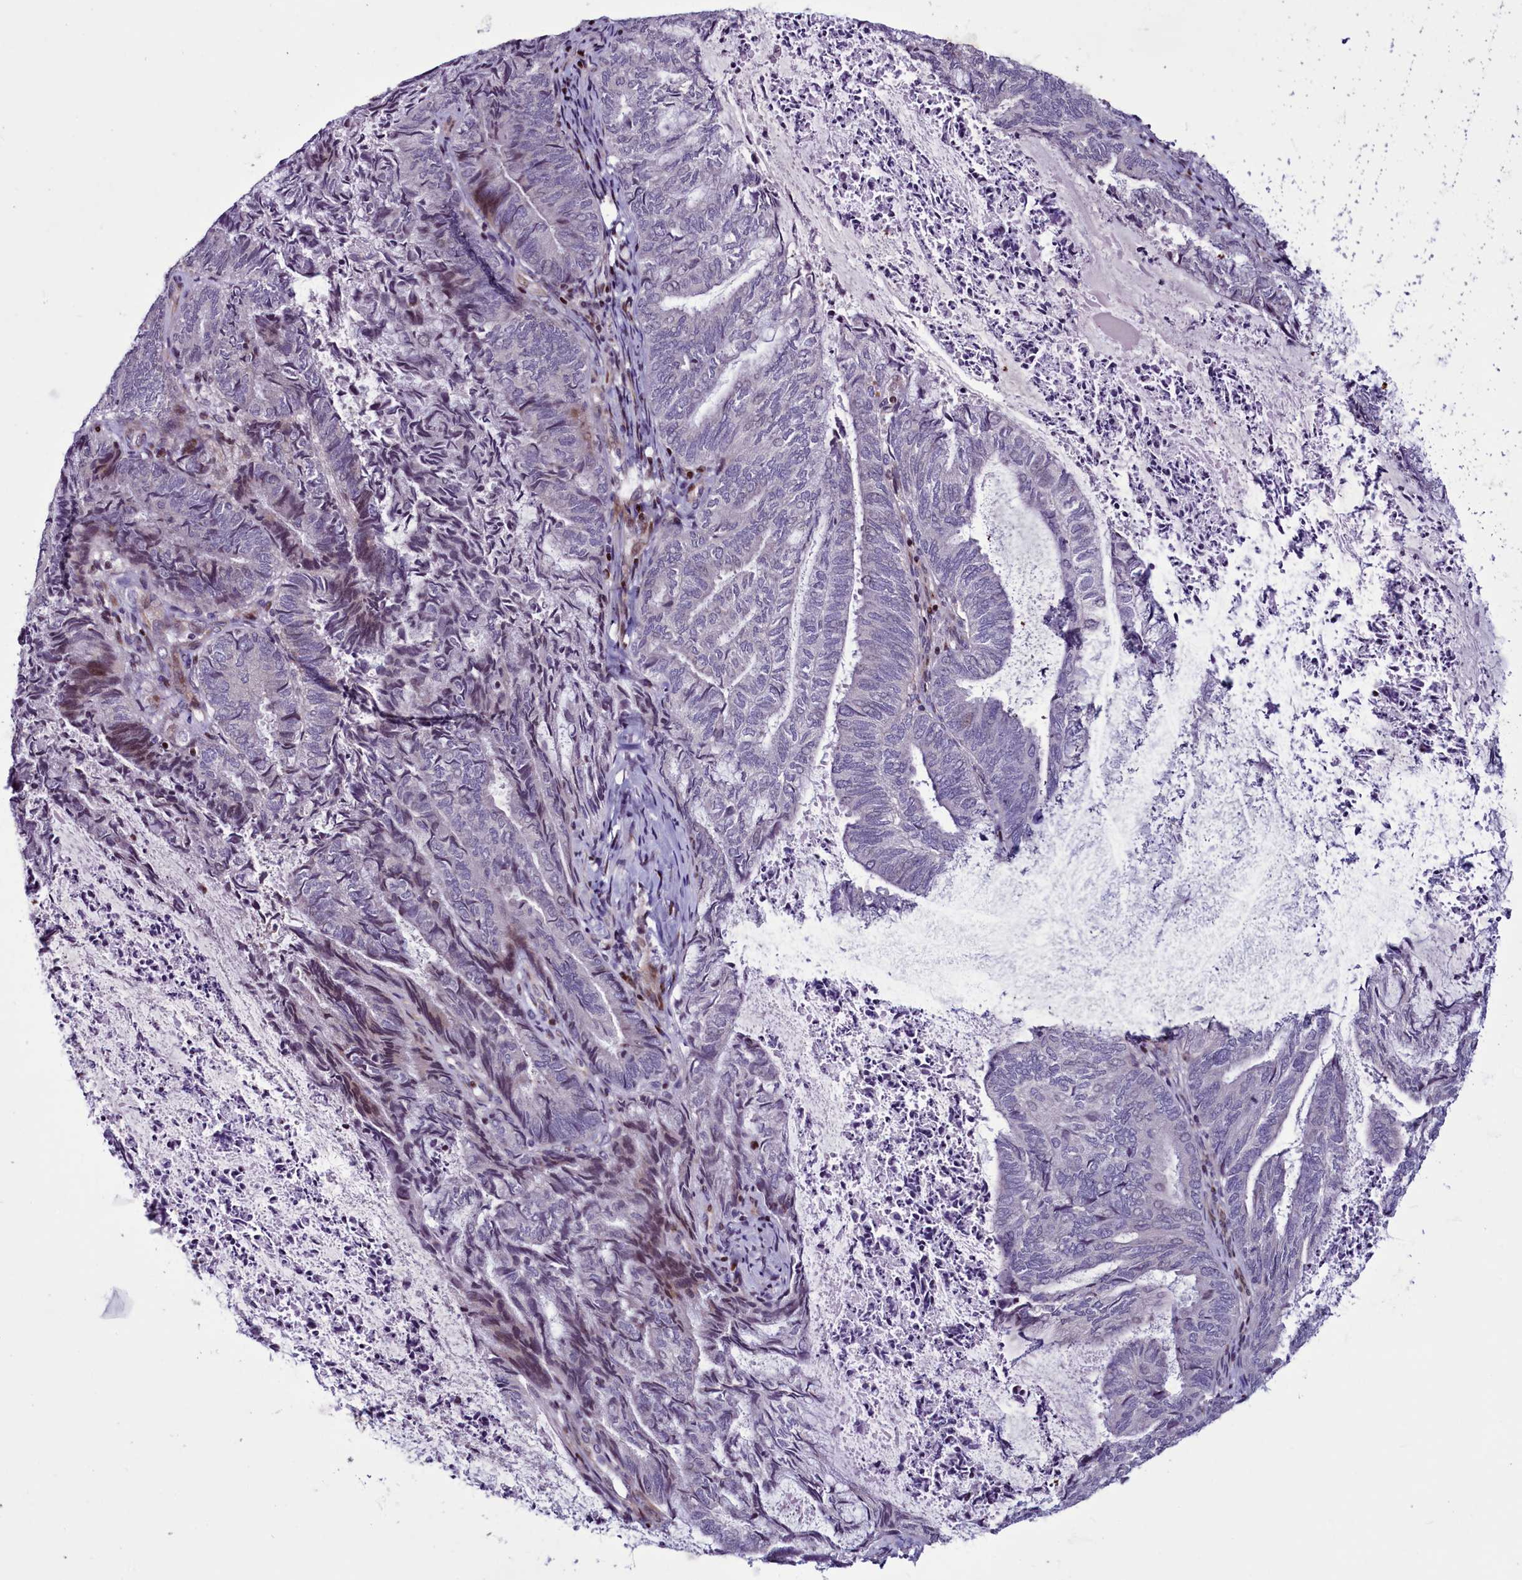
{"staining": {"intensity": "moderate", "quantity": "<25%", "location": "nuclear"}, "tissue": "endometrial cancer", "cell_type": "Tumor cells", "image_type": "cancer", "snomed": [{"axis": "morphology", "description": "Adenocarcinoma, NOS"}, {"axis": "topography", "description": "Endometrium"}], "caption": "A high-resolution photomicrograph shows immunohistochemistry (IHC) staining of endometrial cancer, which displays moderate nuclear positivity in approximately <25% of tumor cells.", "gene": "WBP11", "patient": {"sex": "female", "age": 80}}